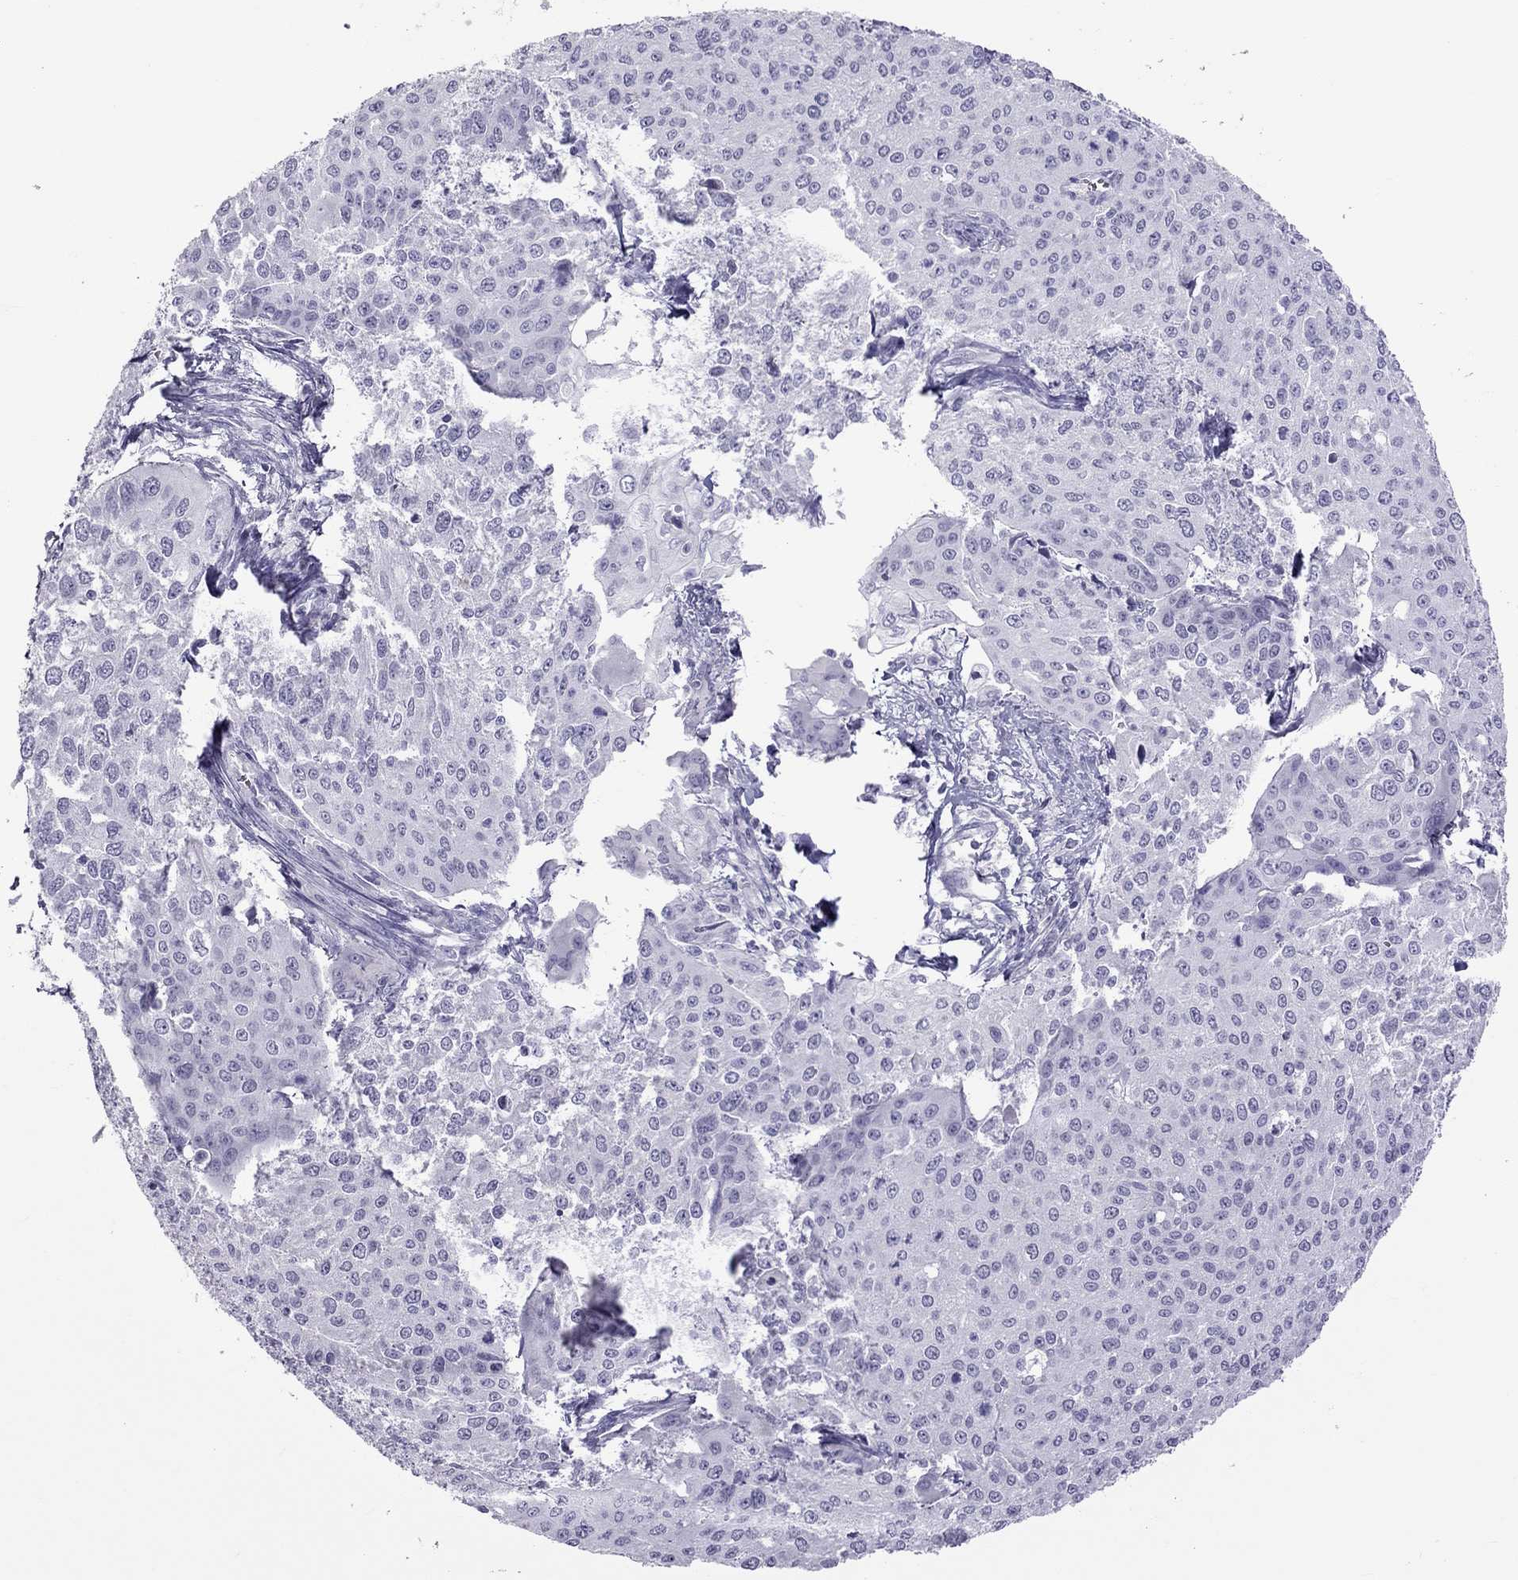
{"staining": {"intensity": "negative", "quantity": "none", "location": "none"}, "tissue": "cervical cancer", "cell_type": "Tumor cells", "image_type": "cancer", "snomed": [{"axis": "morphology", "description": "Squamous cell carcinoma, NOS"}, {"axis": "topography", "description": "Cervix"}], "caption": "Immunohistochemistry of human squamous cell carcinoma (cervical) exhibits no positivity in tumor cells. The staining was performed using DAB (3,3'-diaminobenzidine) to visualize the protein expression in brown, while the nuclei were stained in blue with hematoxylin (Magnification: 20x).", "gene": "TEX14", "patient": {"sex": "female", "age": 38}}